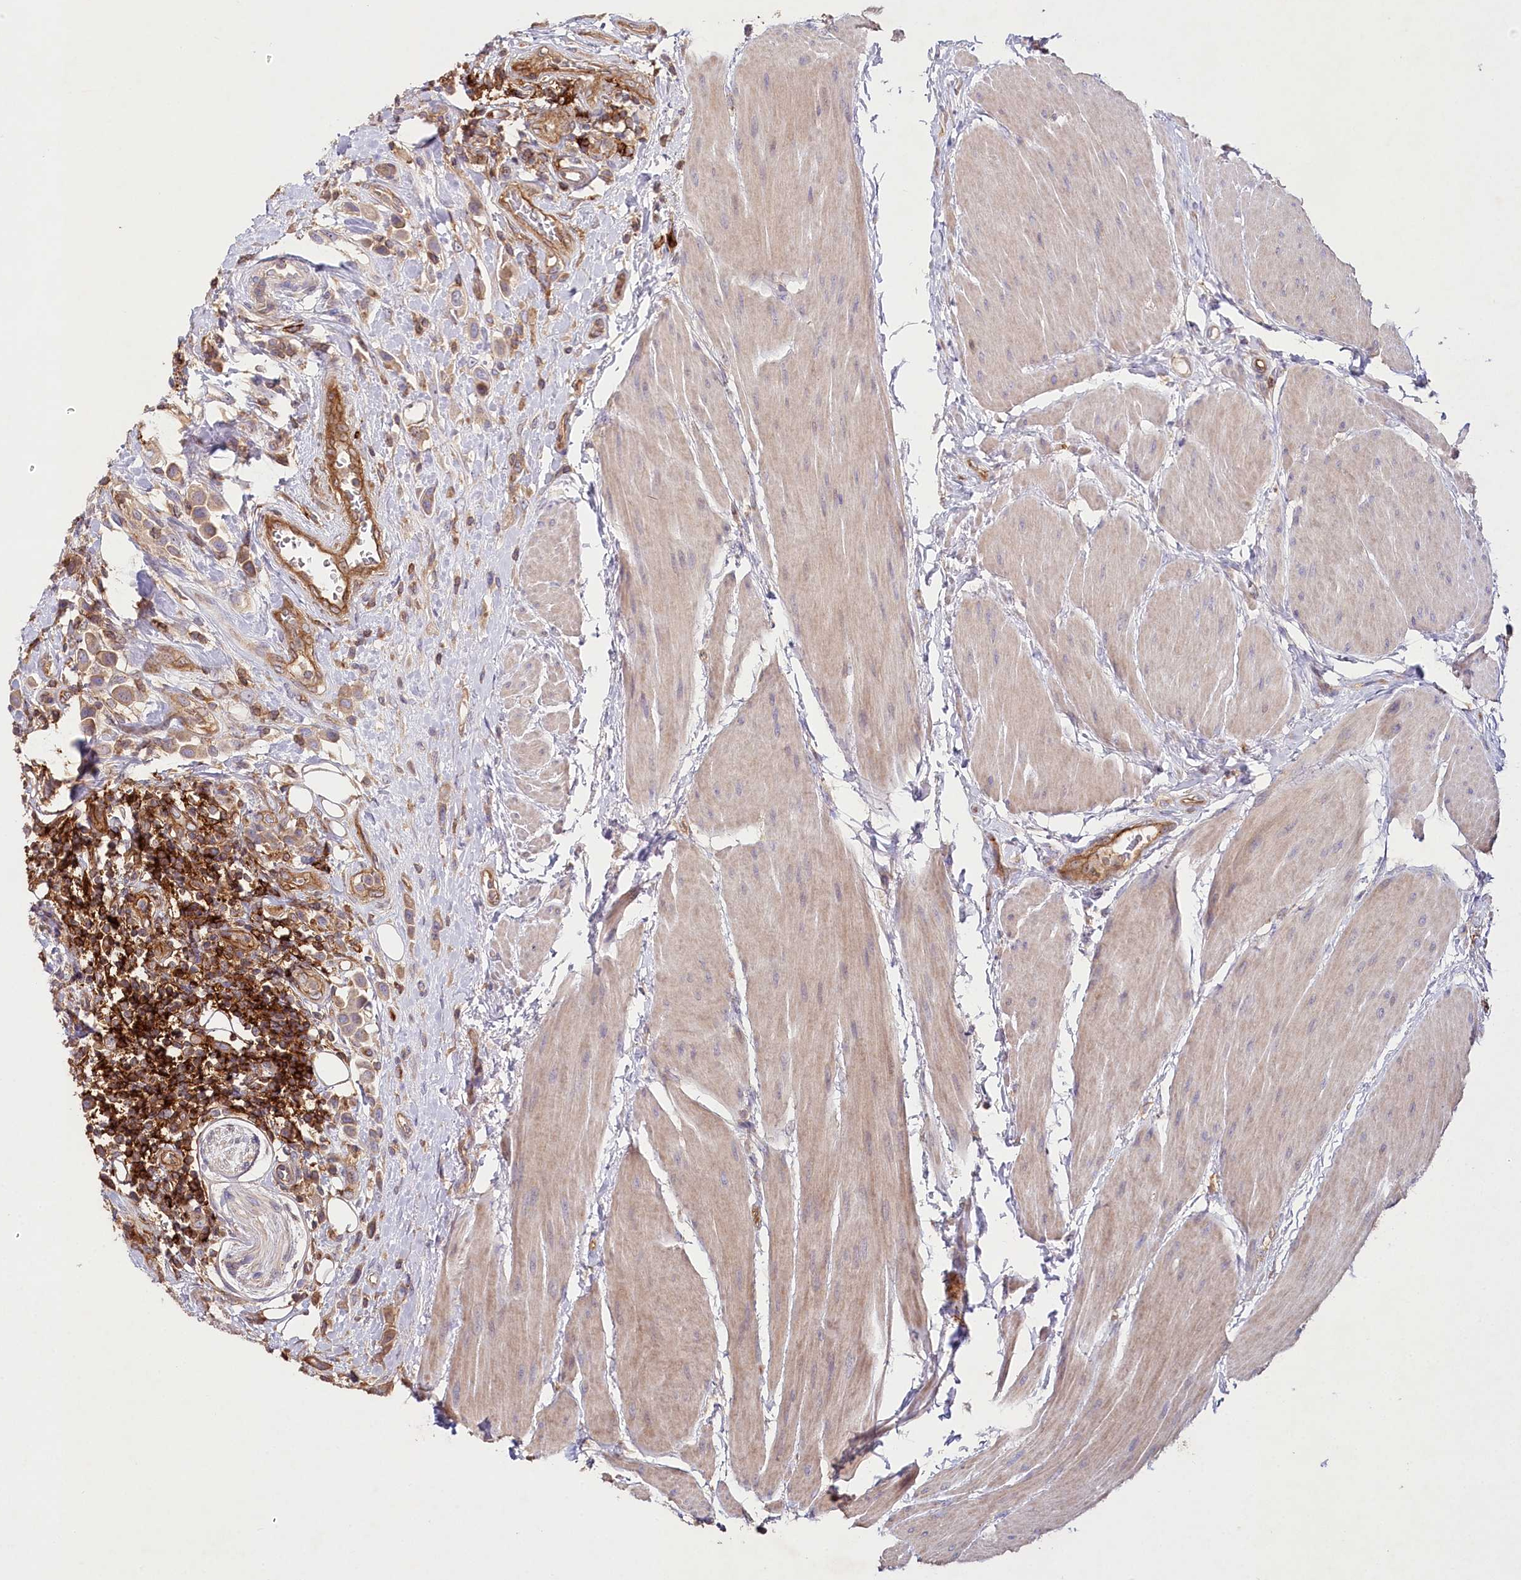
{"staining": {"intensity": "weak", "quantity": ">75%", "location": "cytoplasmic/membranous"}, "tissue": "urothelial cancer", "cell_type": "Tumor cells", "image_type": "cancer", "snomed": [{"axis": "morphology", "description": "Urothelial carcinoma, High grade"}, {"axis": "topography", "description": "Urinary bladder"}], "caption": "DAB immunohistochemical staining of urothelial cancer displays weak cytoplasmic/membranous protein expression in about >75% of tumor cells.", "gene": "RBP5", "patient": {"sex": "male", "age": 50}}